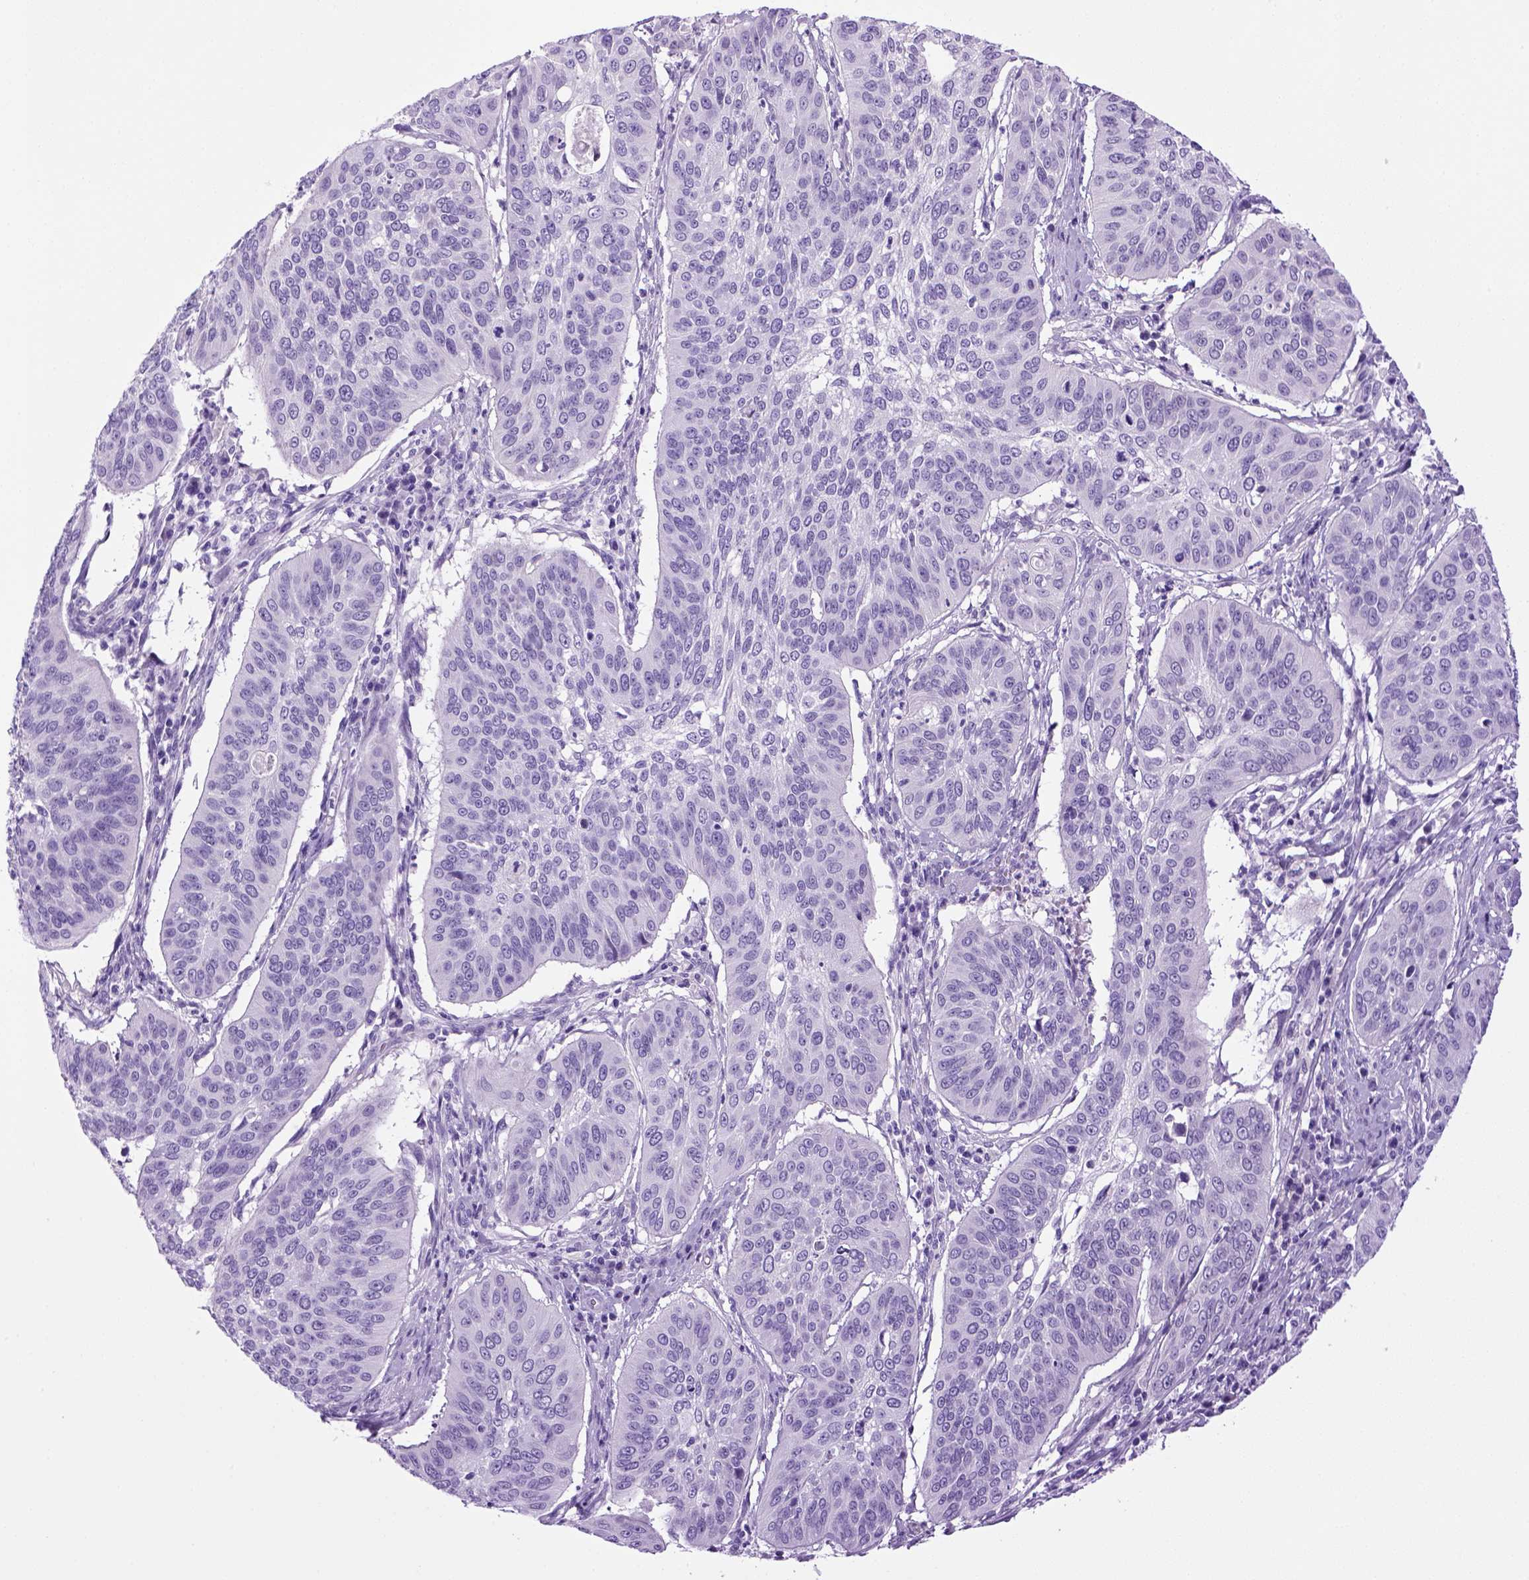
{"staining": {"intensity": "negative", "quantity": "none", "location": "none"}, "tissue": "cervical cancer", "cell_type": "Tumor cells", "image_type": "cancer", "snomed": [{"axis": "morphology", "description": "Normal tissue, NOS"}, {"axis": "morphology", "description": "Squamous cell carcinoma, NOS"}, {"axis": "topography", "description": "Cervix"}], "caption": "High power microscopy histopathology image of an IHC micrograph of cervical cancer, revealing no significant positivity in tumor cells. The staining was performed using DAB (3,3'-diaminobenzidine) to visualize the protein expression in brown, while the nuclei were stained in blue with hematoxylin (Magnification: 20x).", "gene": "SGCG", "patient": {"sex": "female", "age": 39}}